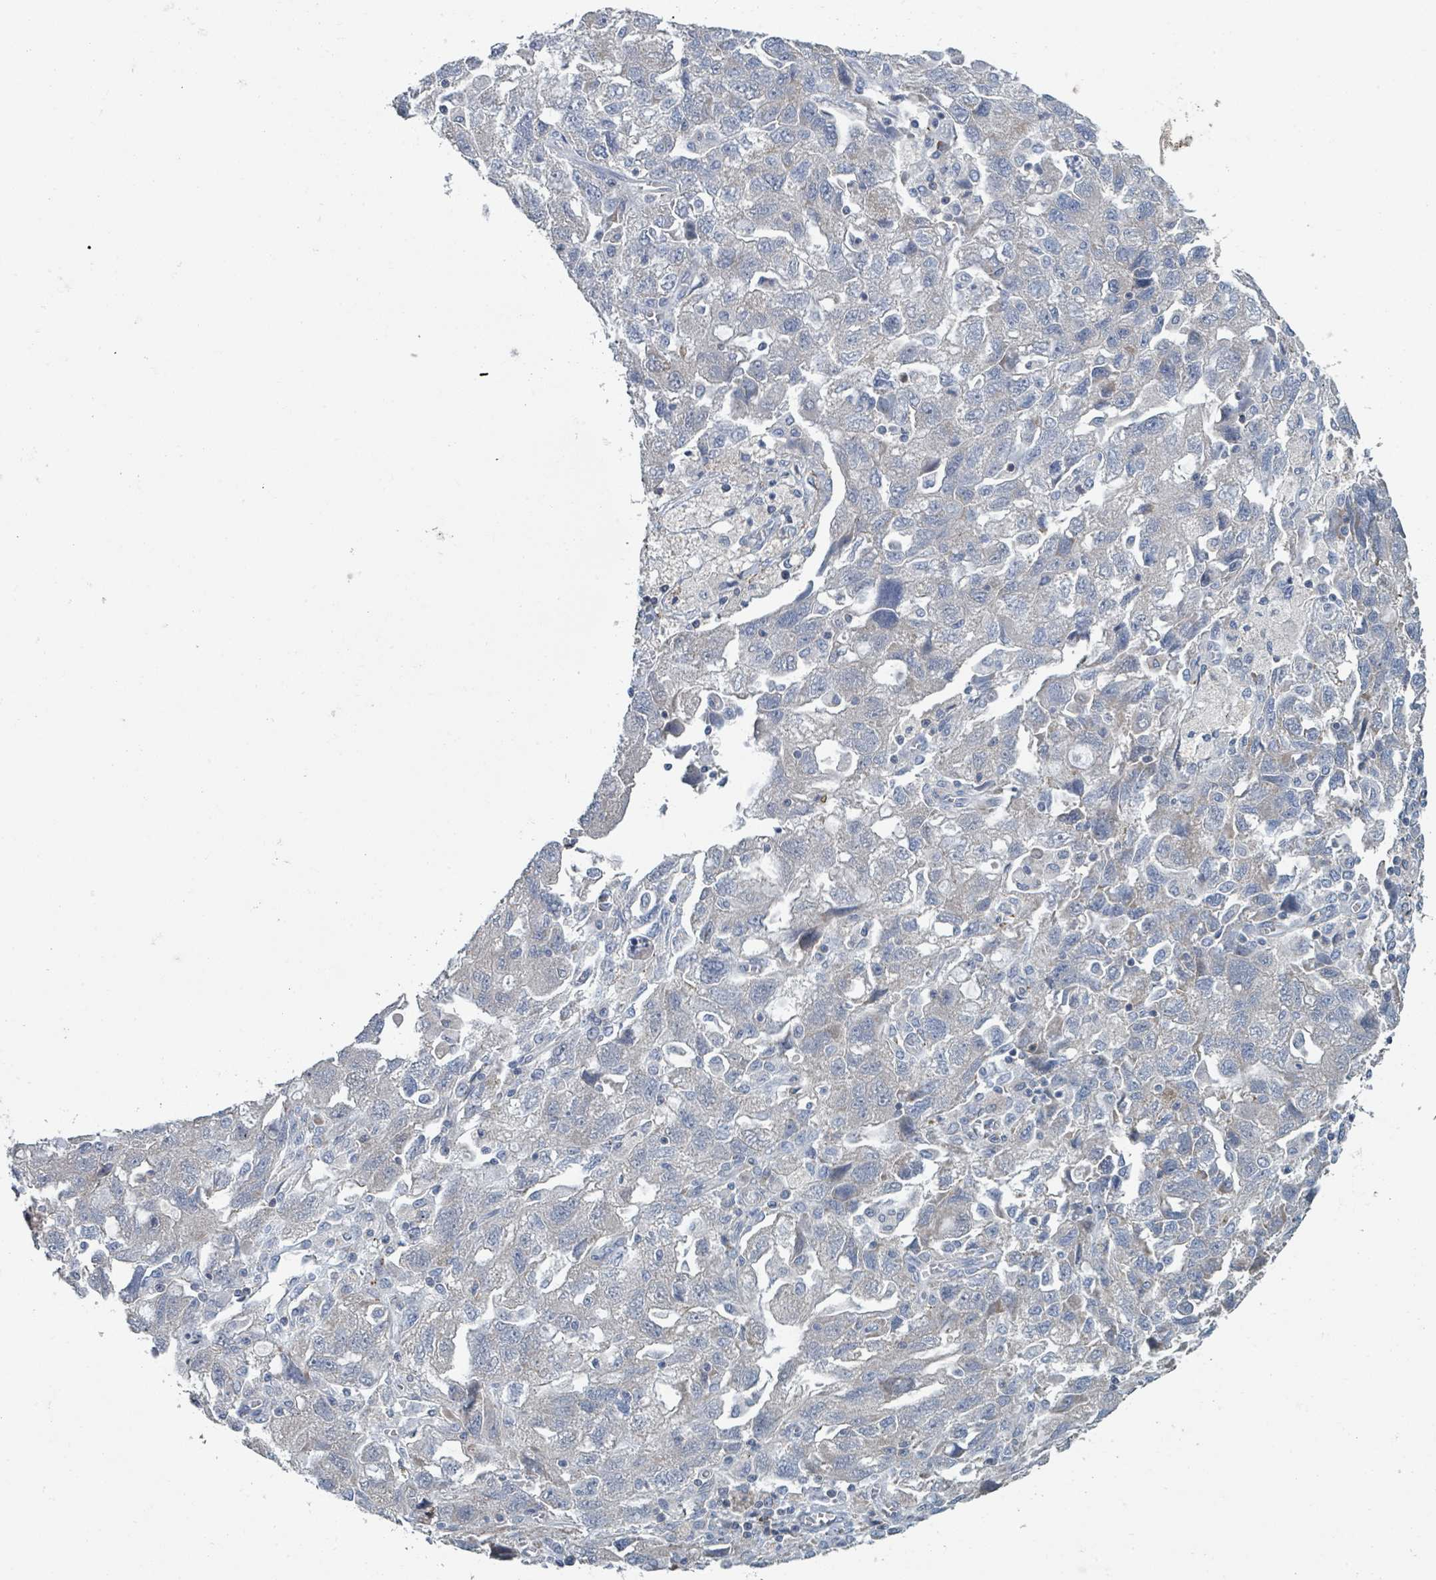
{"staining": {"intensity": "negative", "quantity": "none", "location": "none"}, "tissue": "ovarian cancer", "cell_type": "Tumor cells", "image_type": "cancer", "snomed": [{"axis": "morphology", "description": "Carcinoma, NOS"}, {"axis": "morphology", "description": "Cystadenocarcinoma, serous, NOS"}, {"axis": "topography", "description": "Ovary"}], "caption": "IHC of carcinoma (ovarian) displays no staining in tumor cells.", "gene": "LRRC42", "patient": {"sex": "female", "age": 69}}